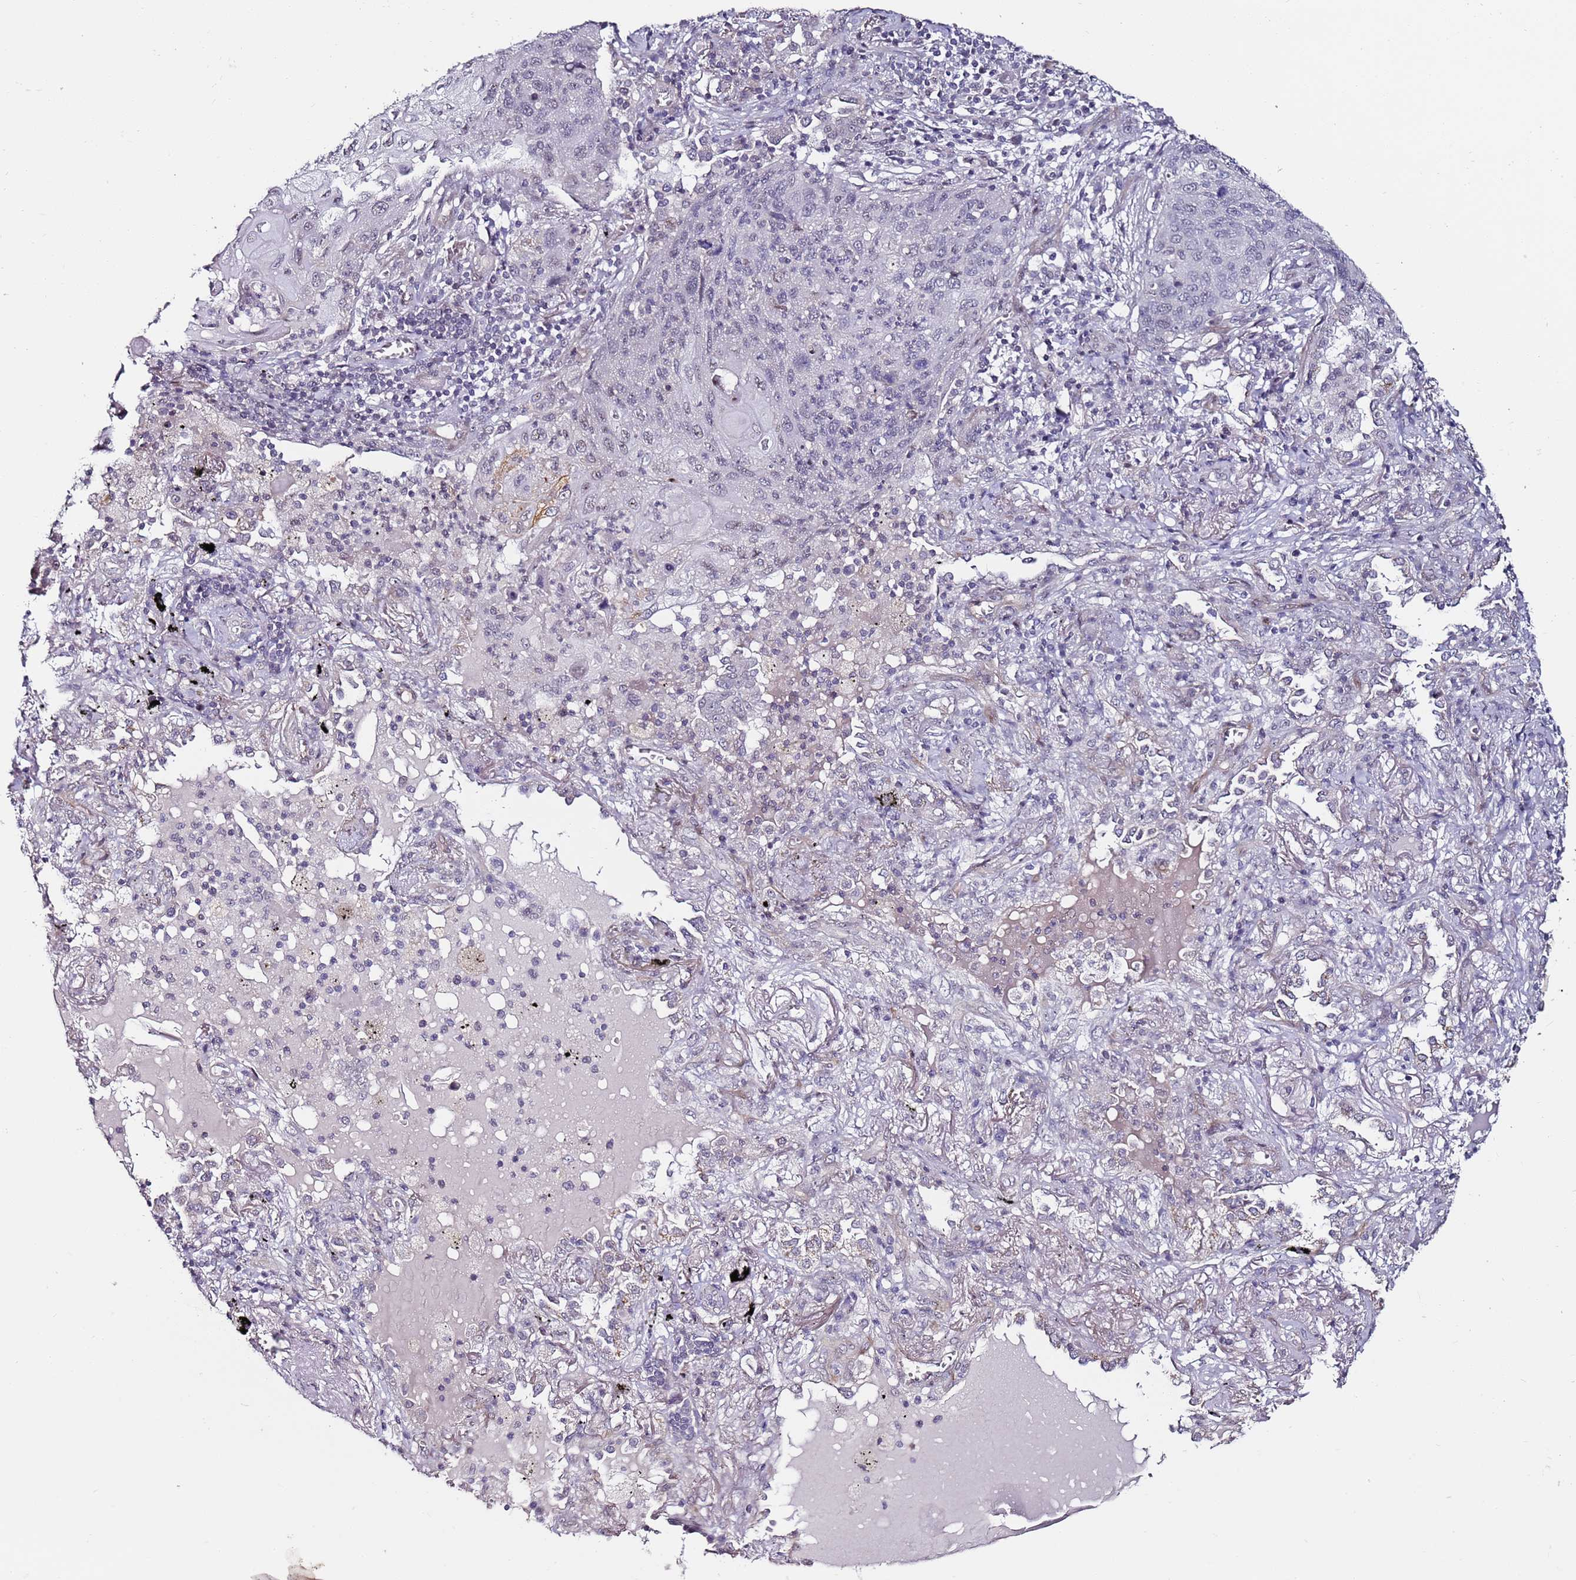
{"staining": {"intensity": "negative", "quantity": "none", "location": "none"}, "tissue": "lung cancer", "cell_type": "Tumor cells", "image_type": "cancer", "snomed": [{"axis": "morphology", "description": "Squamous cell carcinoma, NOS"}, {"axis": "topography", "description": "Lung"}], "caption": "Lung squamous cell carcinoma was stained to show a protein in brown. There is no significant staining in tumor cells.", "gene": "DUSP28", "patient": {"sex": "female", "age": 63}}